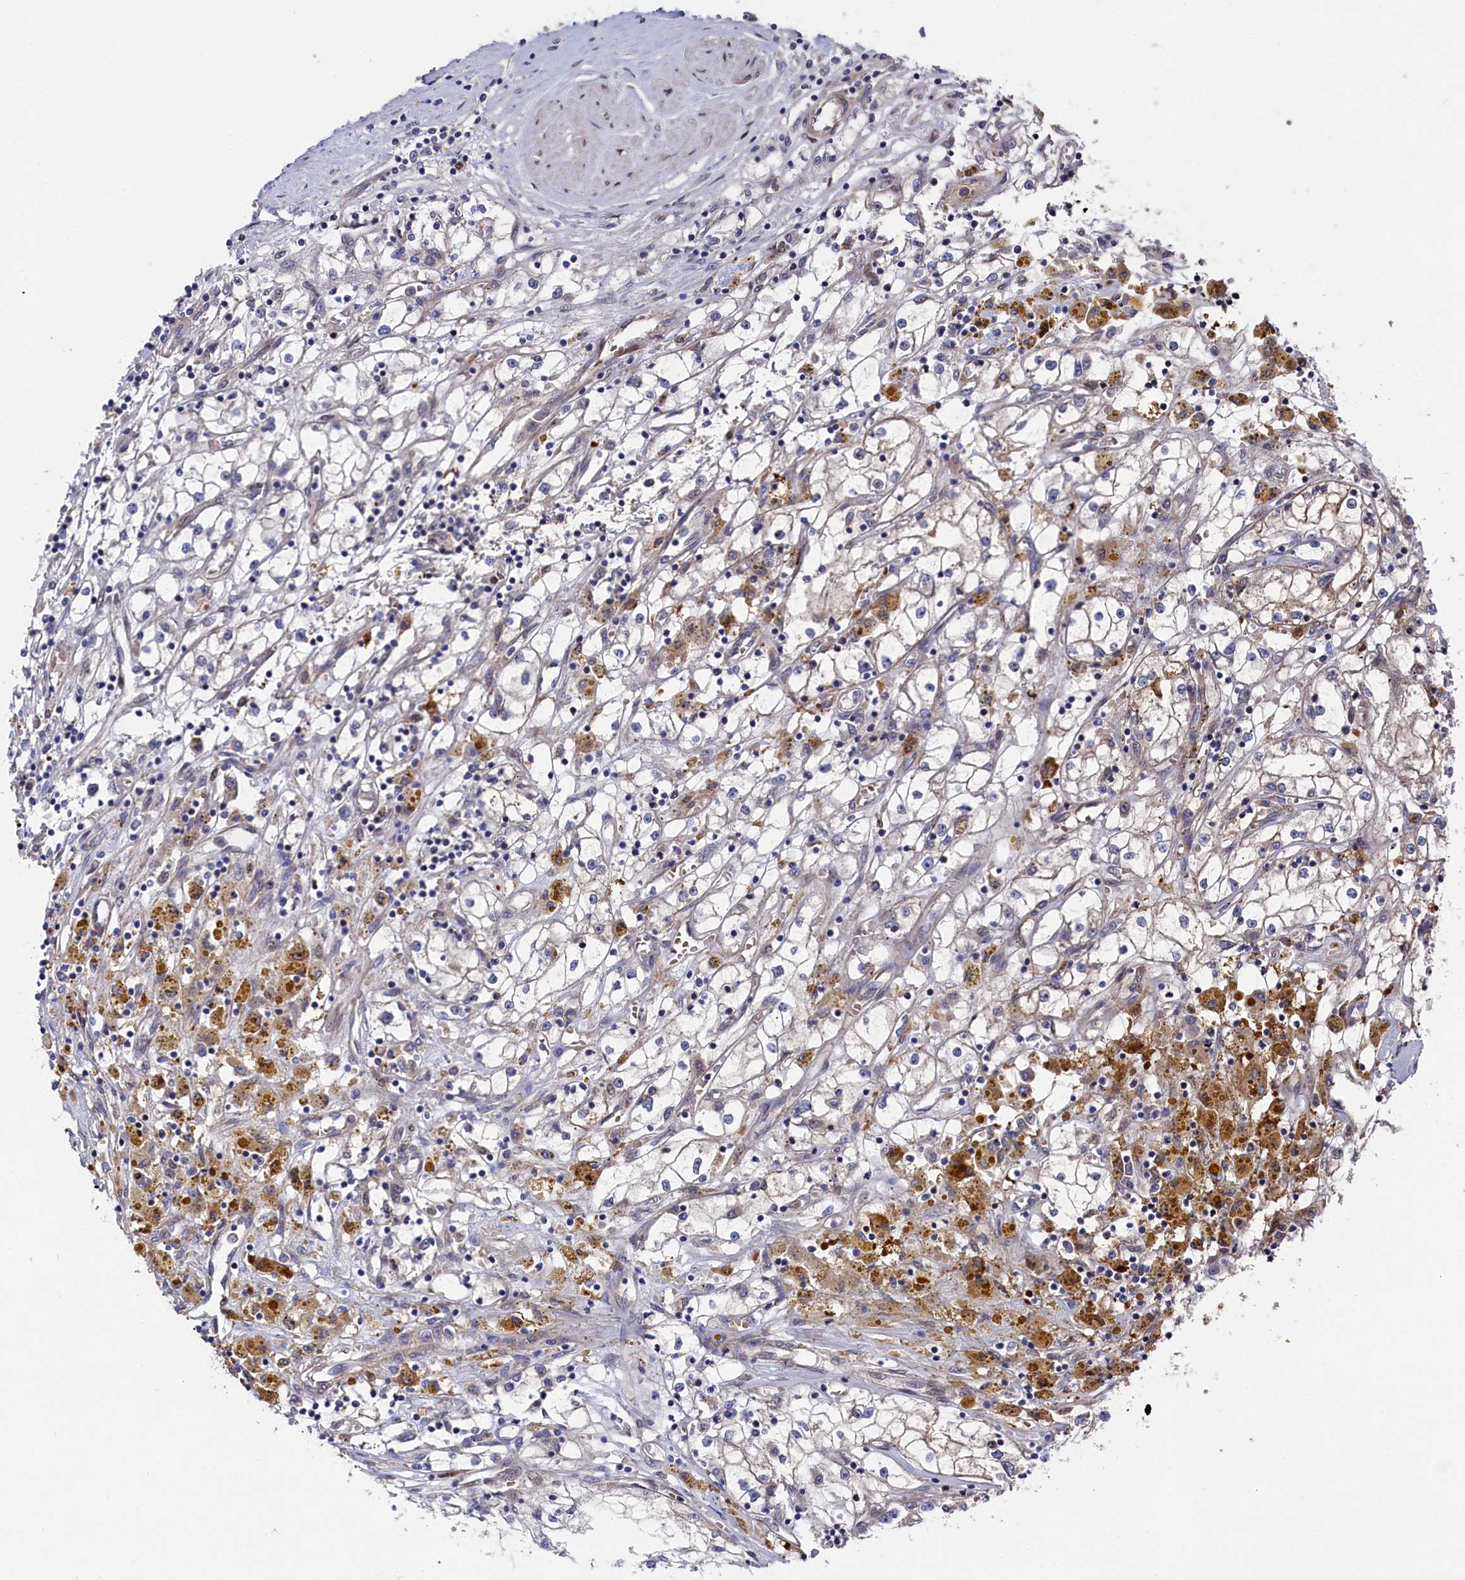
{"staining": {"intensity": "negative", "quantity": "none", "location": "none"}, "tissue": "renal cancer", "cell_type": "Tumor cells", "image_type": "cancer", "snomed": [{"axis": "morphology", "description": "Adenocarcinoma, NOS"}, {"axis": "topography", "description": "Kidney"}], "caption": "The IHC photomicrograph has no significant staining in tumor cells of renal cancer (adenocarcinoma) tissue.", "gene": "ZNF891", "patient": {"sex": "male", "age": 56}}